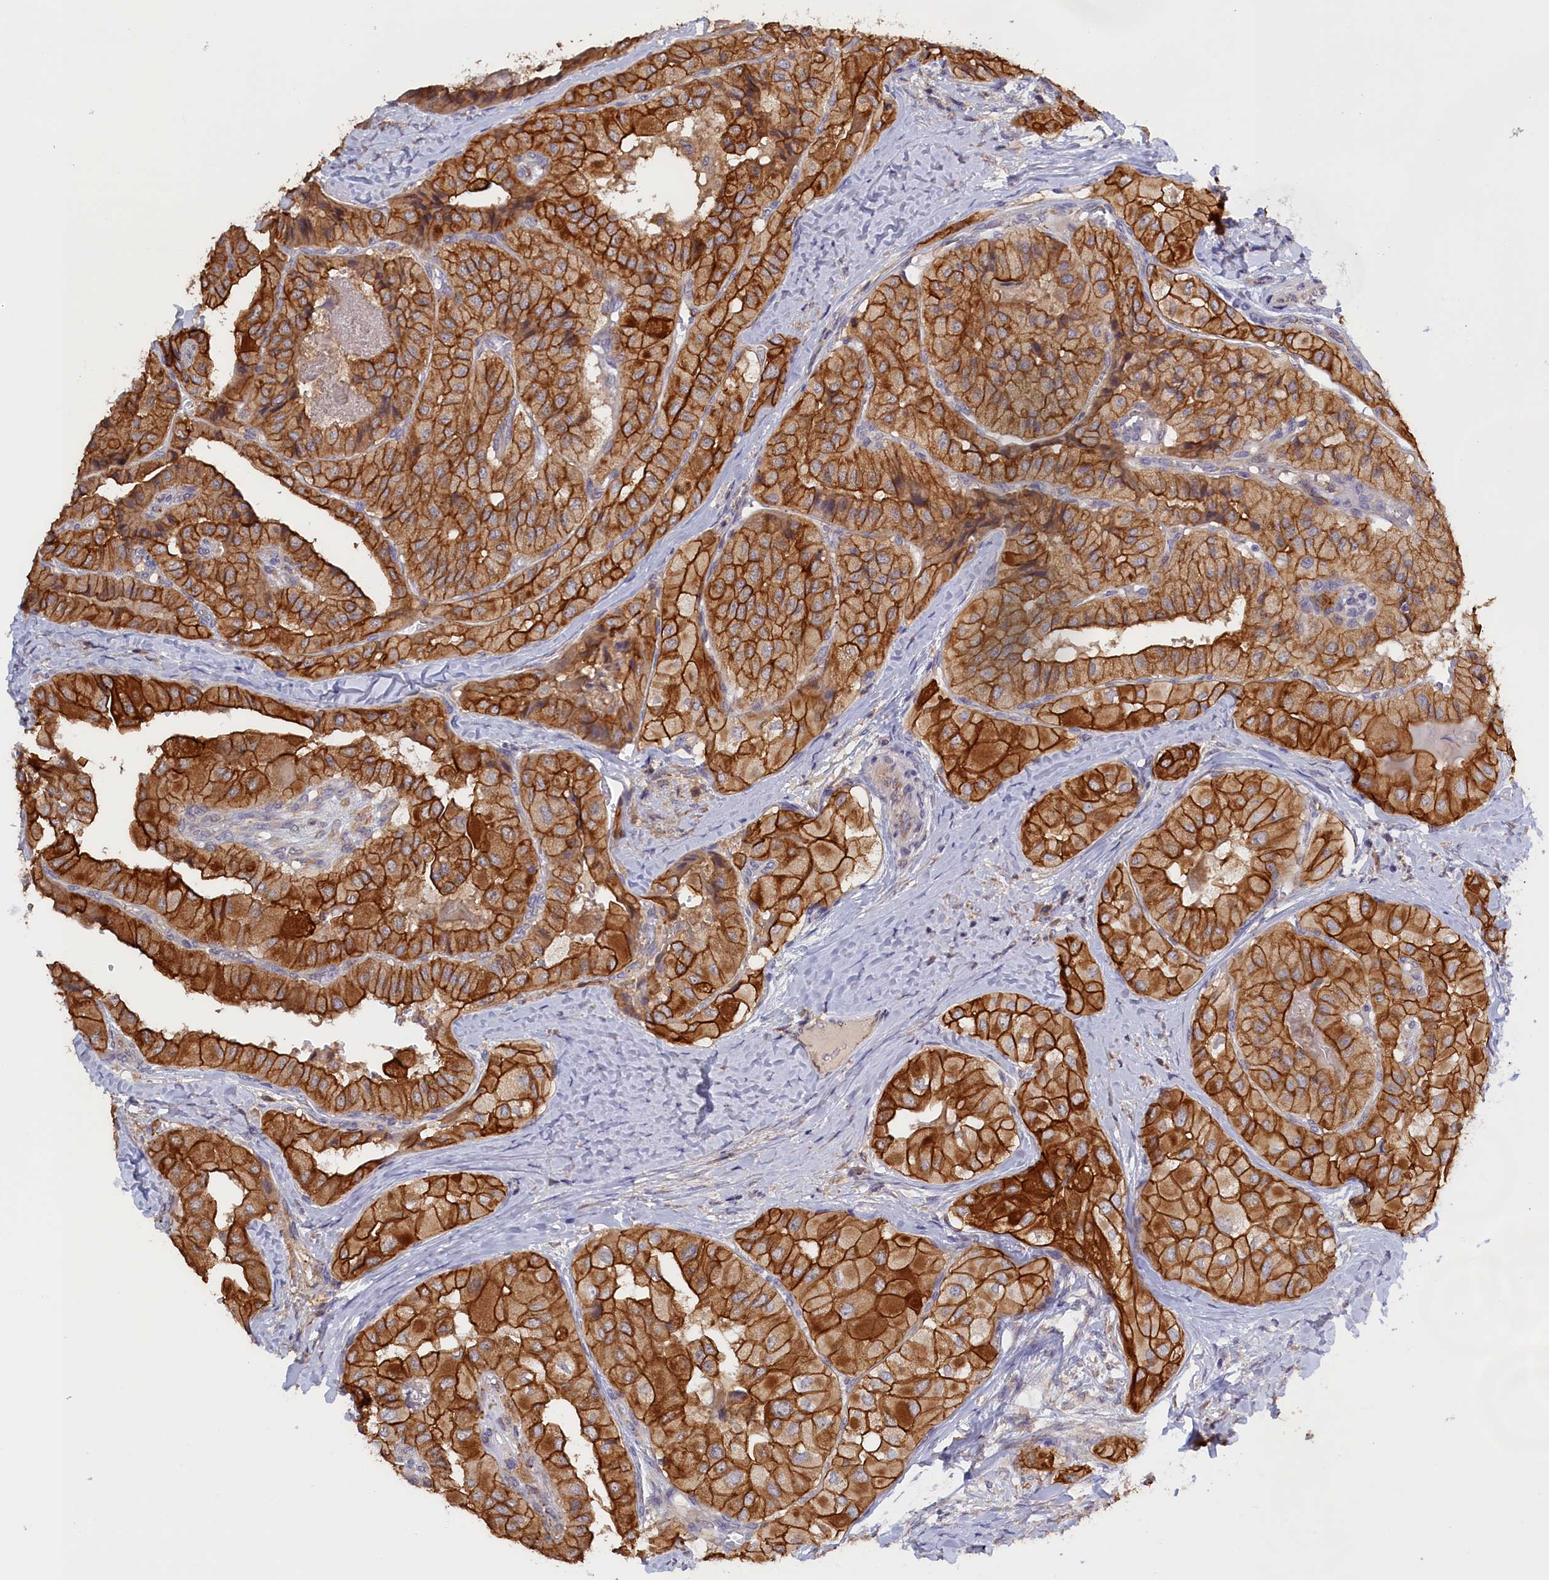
{"staining": {"intensity": "strong", "quantity": ">75%", "location": "cytoplasmic/membranous"}, "tissue": "thyroid cancer", "cell_type": "Tumor cells", "image_type": "cancer", "snomed": [{"axis": "morphology", "description": "Normal tissue, NOS"}, {"axis": "morphology", "description": "Papillary adenocarcinoma, NOS"}, {"axis": "topography", "description": "Thyroid gland"}], "caption": "High-magnification brightfield microscopy of thyroid cancer stained with DAB (brown) and counterstained with hematoxylin (blue). tumor cells exhibit strong cytoplasmic/membranous expression is seen in about>75% of cells.", "gene": "COL19A1", "patient": {"sex": "female", "age": 59}}